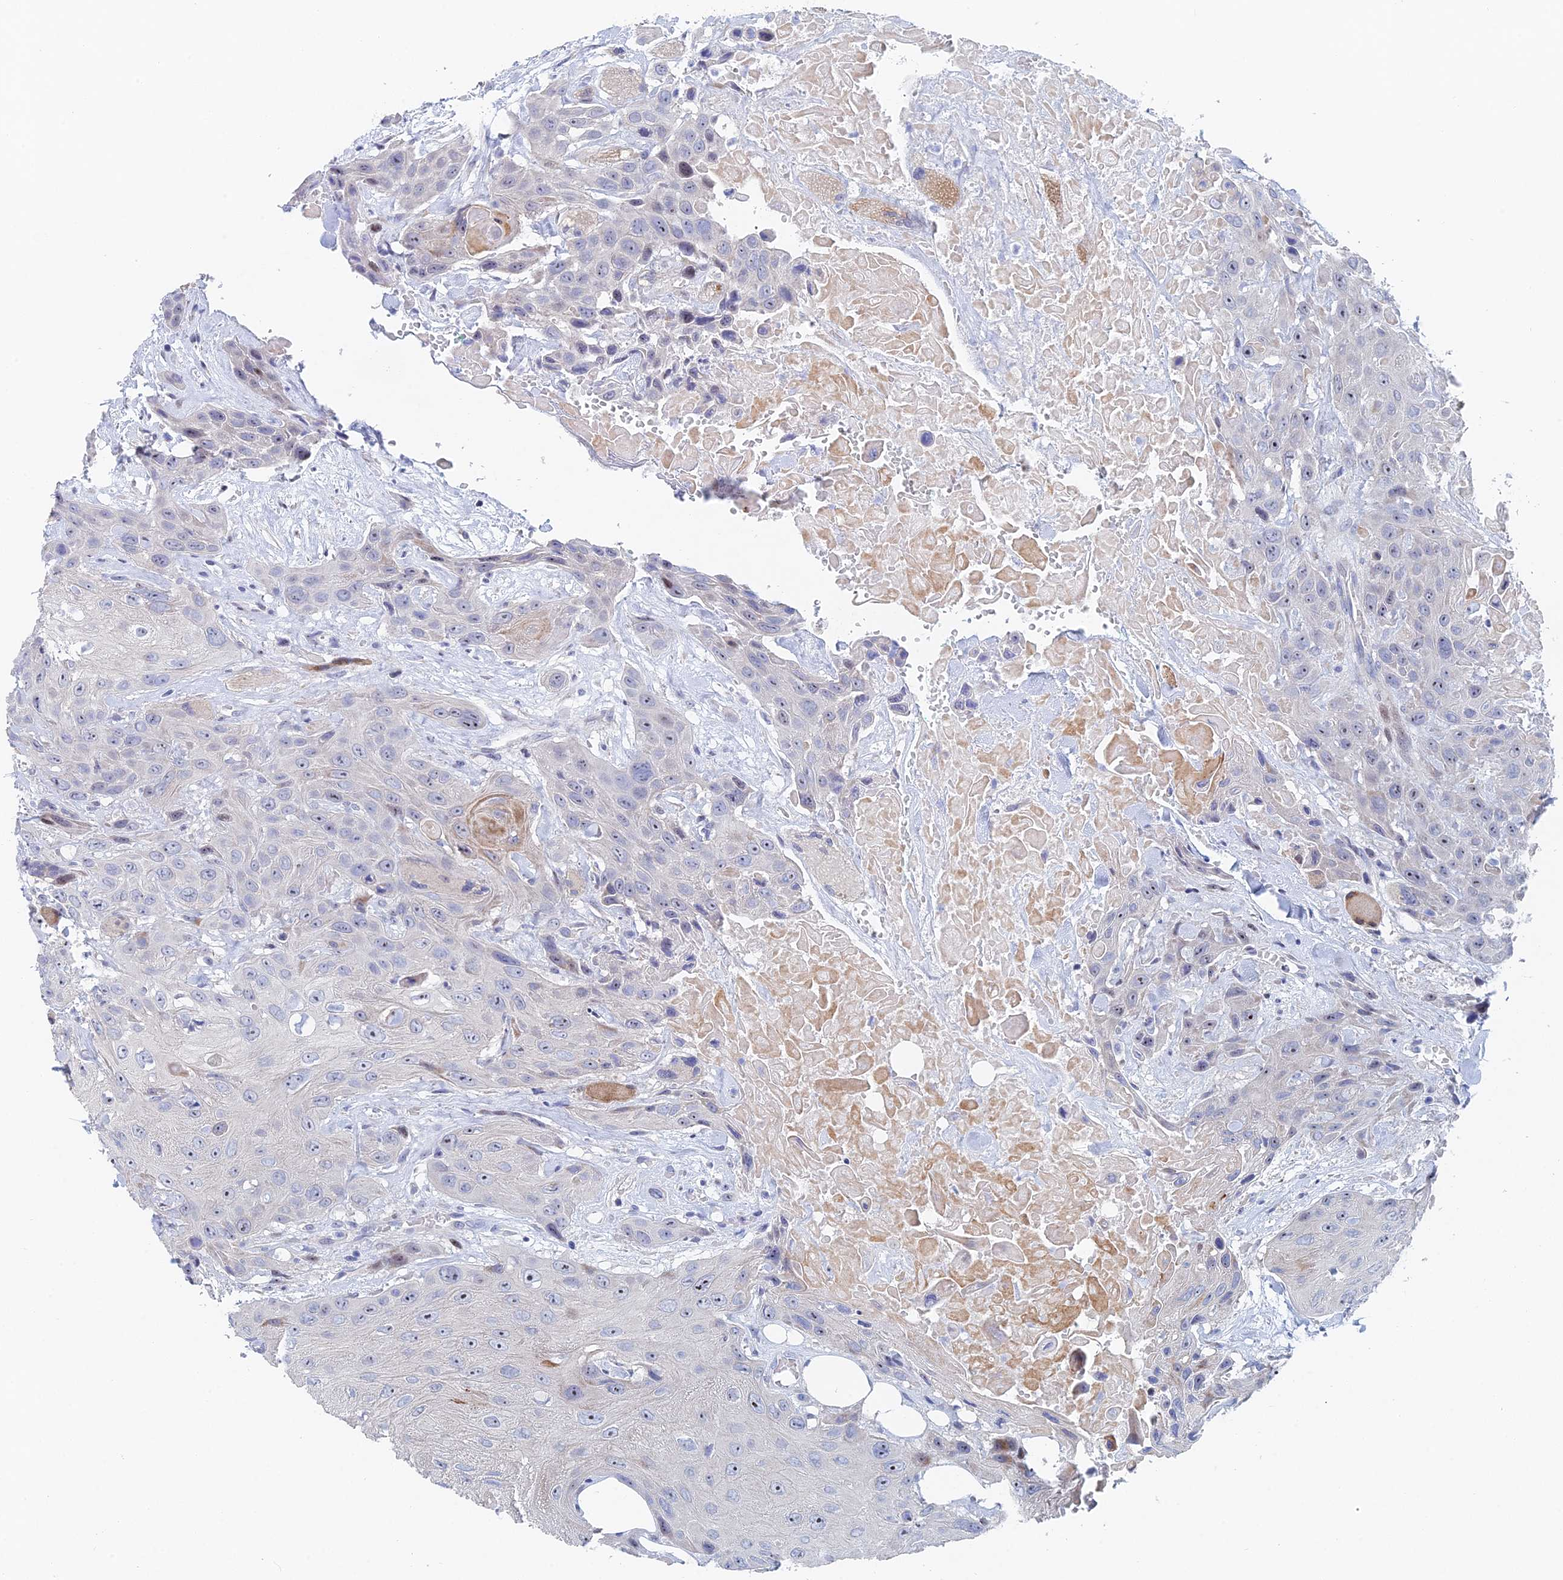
{"staining": {"intensity": "negative", "quantity": "none", "location": "none"}, "tissue": "head and neck cancer", "cell_type": "Tumor cells", "image_type": "cancer", "snomed": [{"axis": "morphology", "description": "Squamous cell carcinoma, NOS"}, {"axis": "topography", "description": "Head-Neck"}], "caption": "Head and neck cancer (squamous cell carcinoma) stained for a protein using immunohistochemistry (IHC) shows no positivity tumor cells.", "gene": "DRGX", "patient": {"sex": "male", "age": 81}}